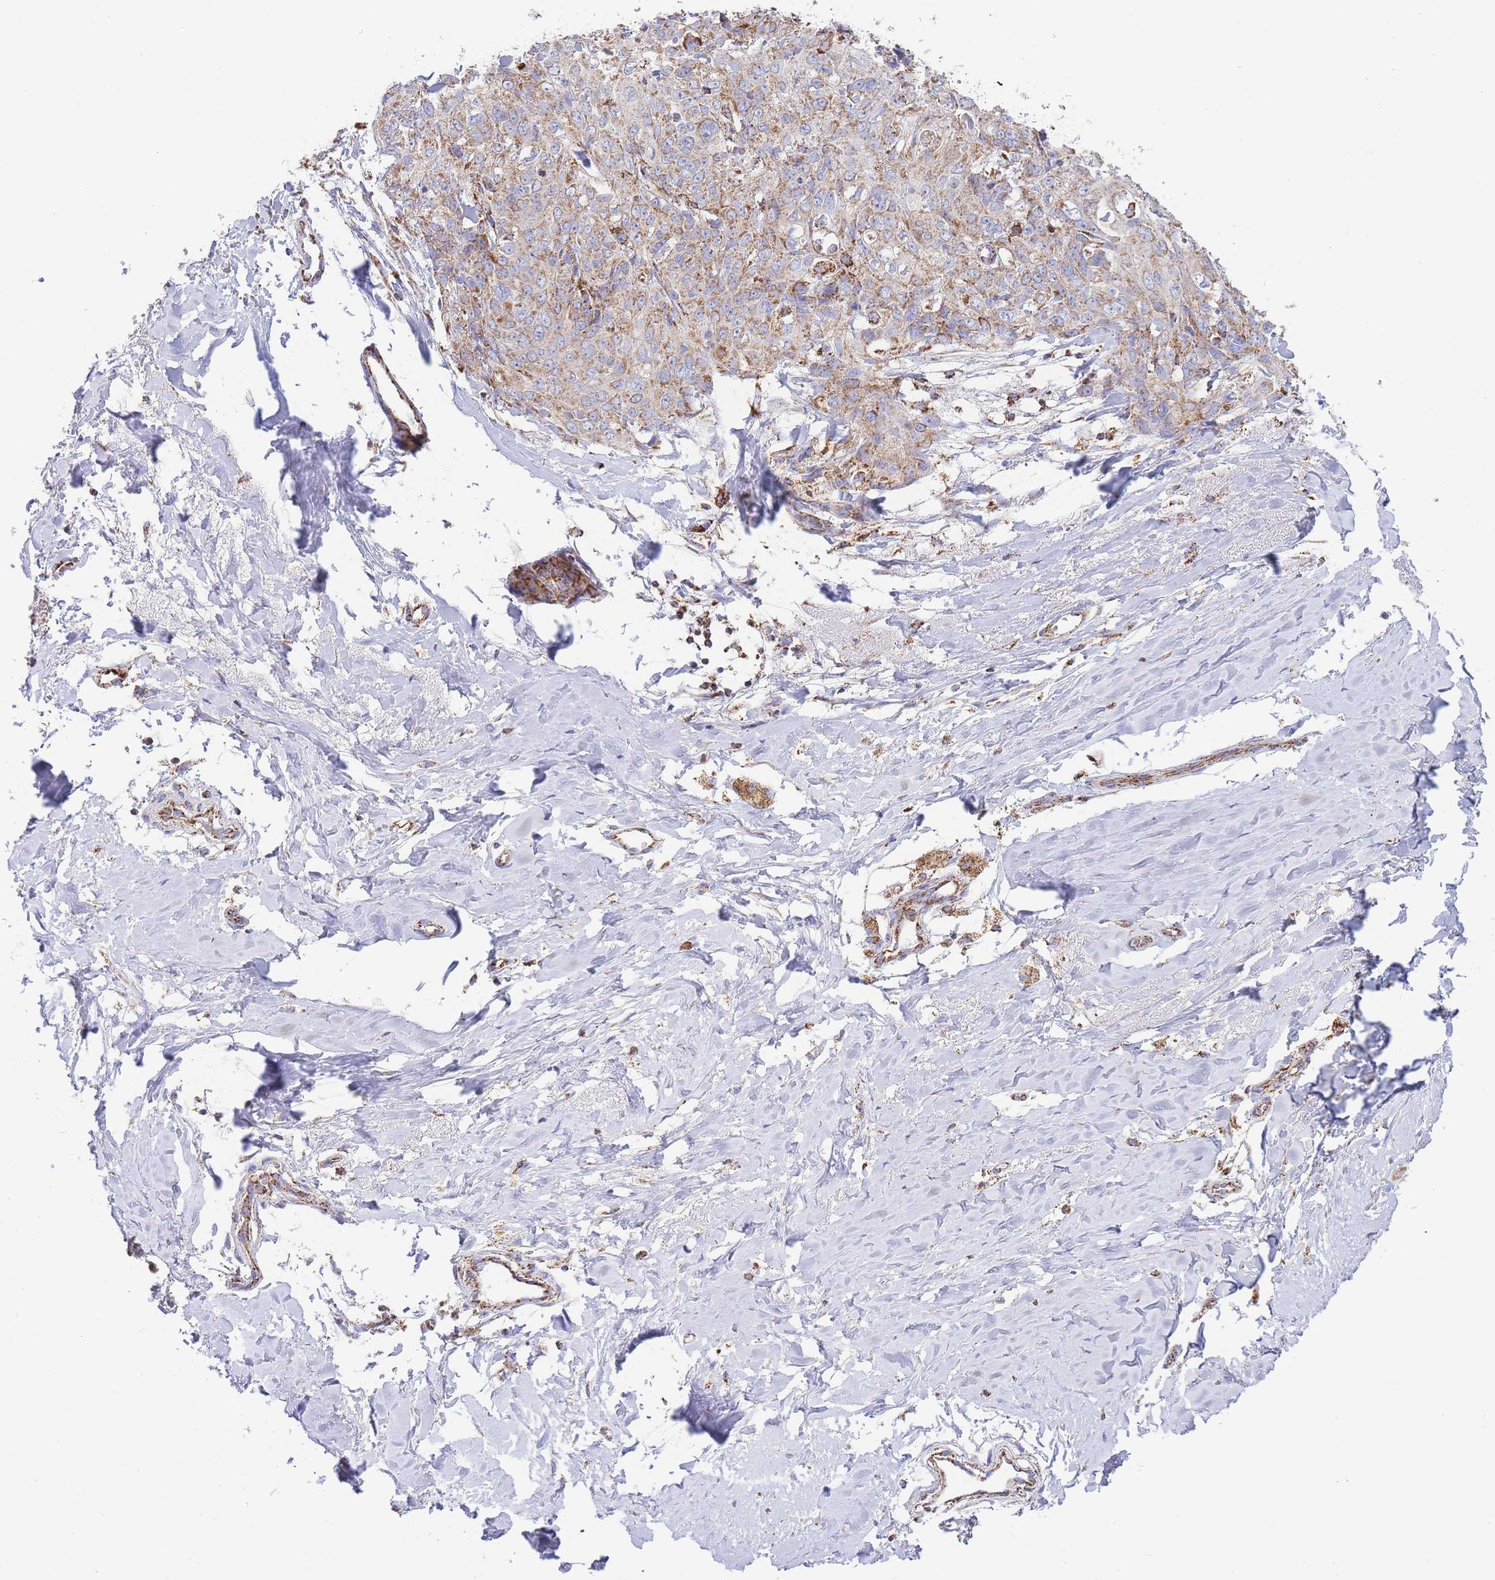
{"staining": {"intensity": "moderate", "quantity": ">75%", "location": "cytoplasmic/membranous"}, "tissue": "skin cancer", "cell_type": "Tumor cells", "image_type": "cancer", "snomed": [{"axis": "morphology", "description": "Squamous cell carcinoma, NOS"}, {"axis": "topography", "description": "Skin"}, {"axis": "topography", "description": "Vulva"}], "caption": "A micrograph of skin squamous cell carcinoma stained for a protein exhibits moderate cytoplasmic/membranous brown staining in tumor cells. (DAB (3,3'-diaminobenzidine) IHC with brightfield microscopy, high magnification).", "gene": "GSTM1", "patient": {"sex": "female", "age": 85}}